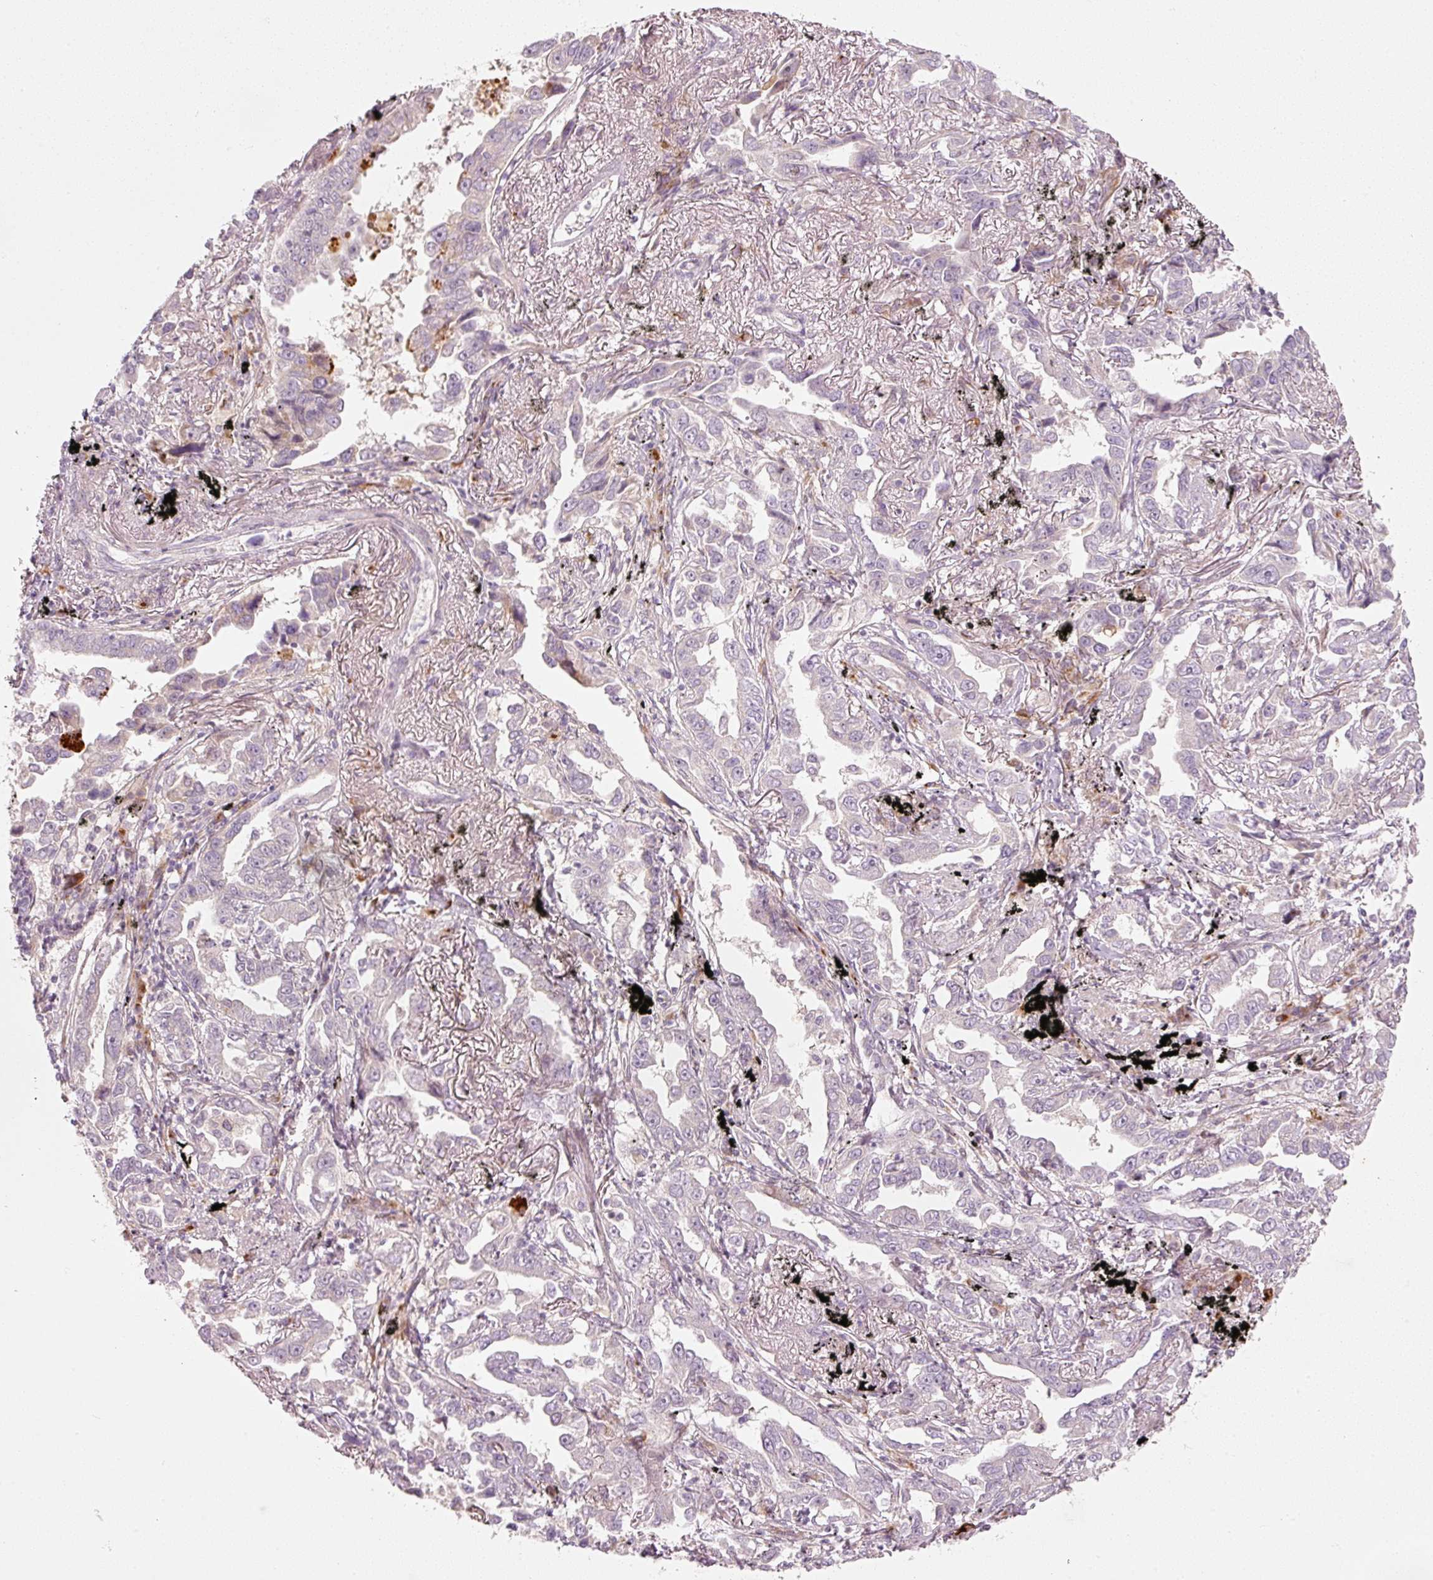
{"staining": {"intensity": "negative", "quantity": "none", "location": "none"}, "tissue": "lung cancer", "cell_type": "Tumor cells", "image_type": "cancer", "snomed": [{"axis": "morphology", "description": "Adenocarcinoma, NOS"}, {"axis": "topography", "description": "Lung"}], "caption": "Tumor cells show no significant positivity in lung cancer. The staining is performed using DAB brown chromogen with nuclei counter-stained in using hematoxylin.", "gene": "SLC20A1", "patient": {"sex": "male", "age": 67}}